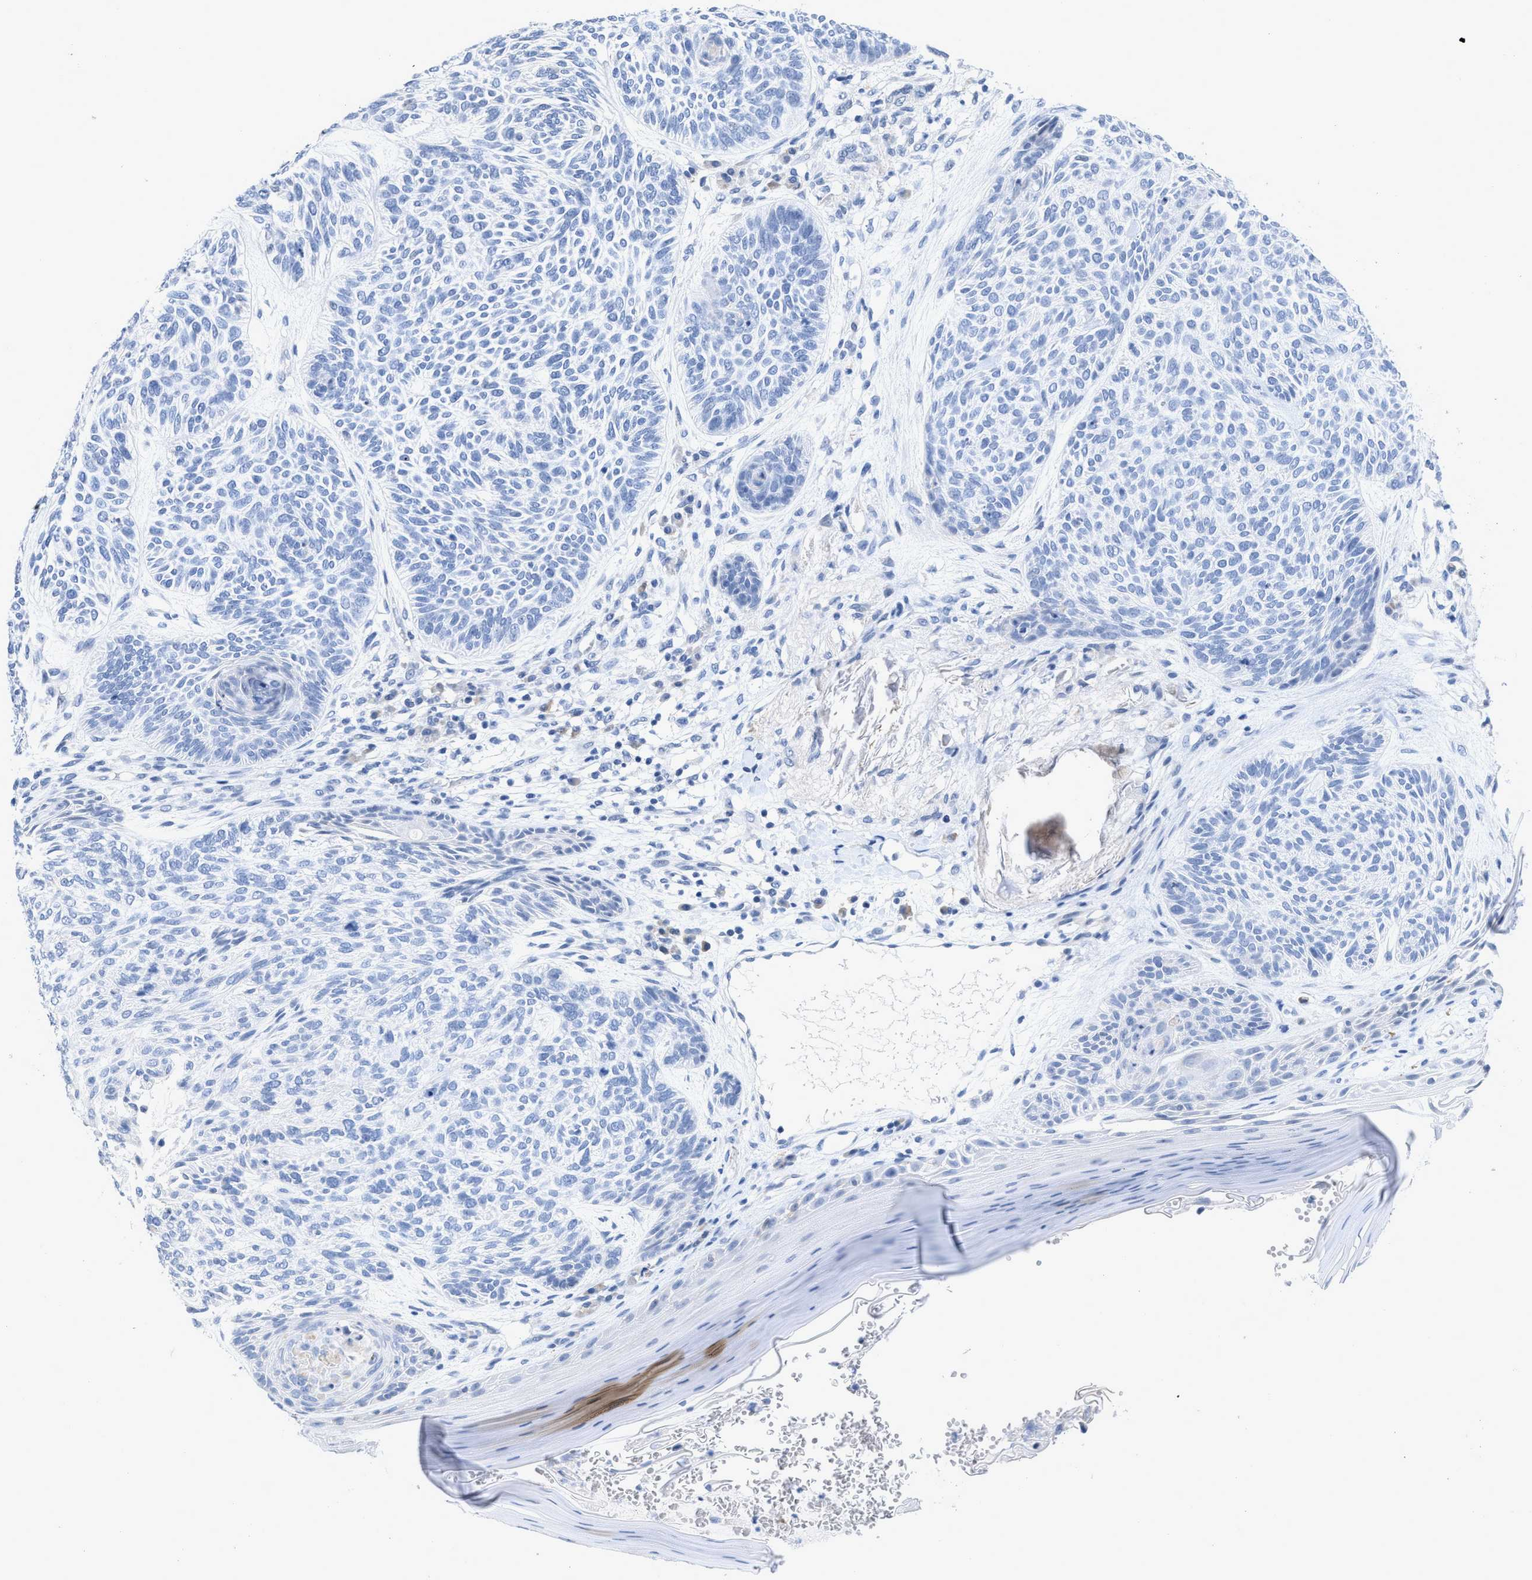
{"staining": {"intensity": "negative", "quantity": "none", "location": "none"}, "tissue": "skin cancer", "cell_type": "Tumor cells", "image_type": "cancer", "snomed": [{"axis": "morphology", "description": "Basal cell carcinoma"}, {"axis": "topography", "description": "Skin"}], "caption": "Human skin cancer (basal cell carcinoma) stained for a protein using IHC shows no positivity in tumor cells.", "gene": "CRYM", "patient": {"sex": "male", "age": 55}}